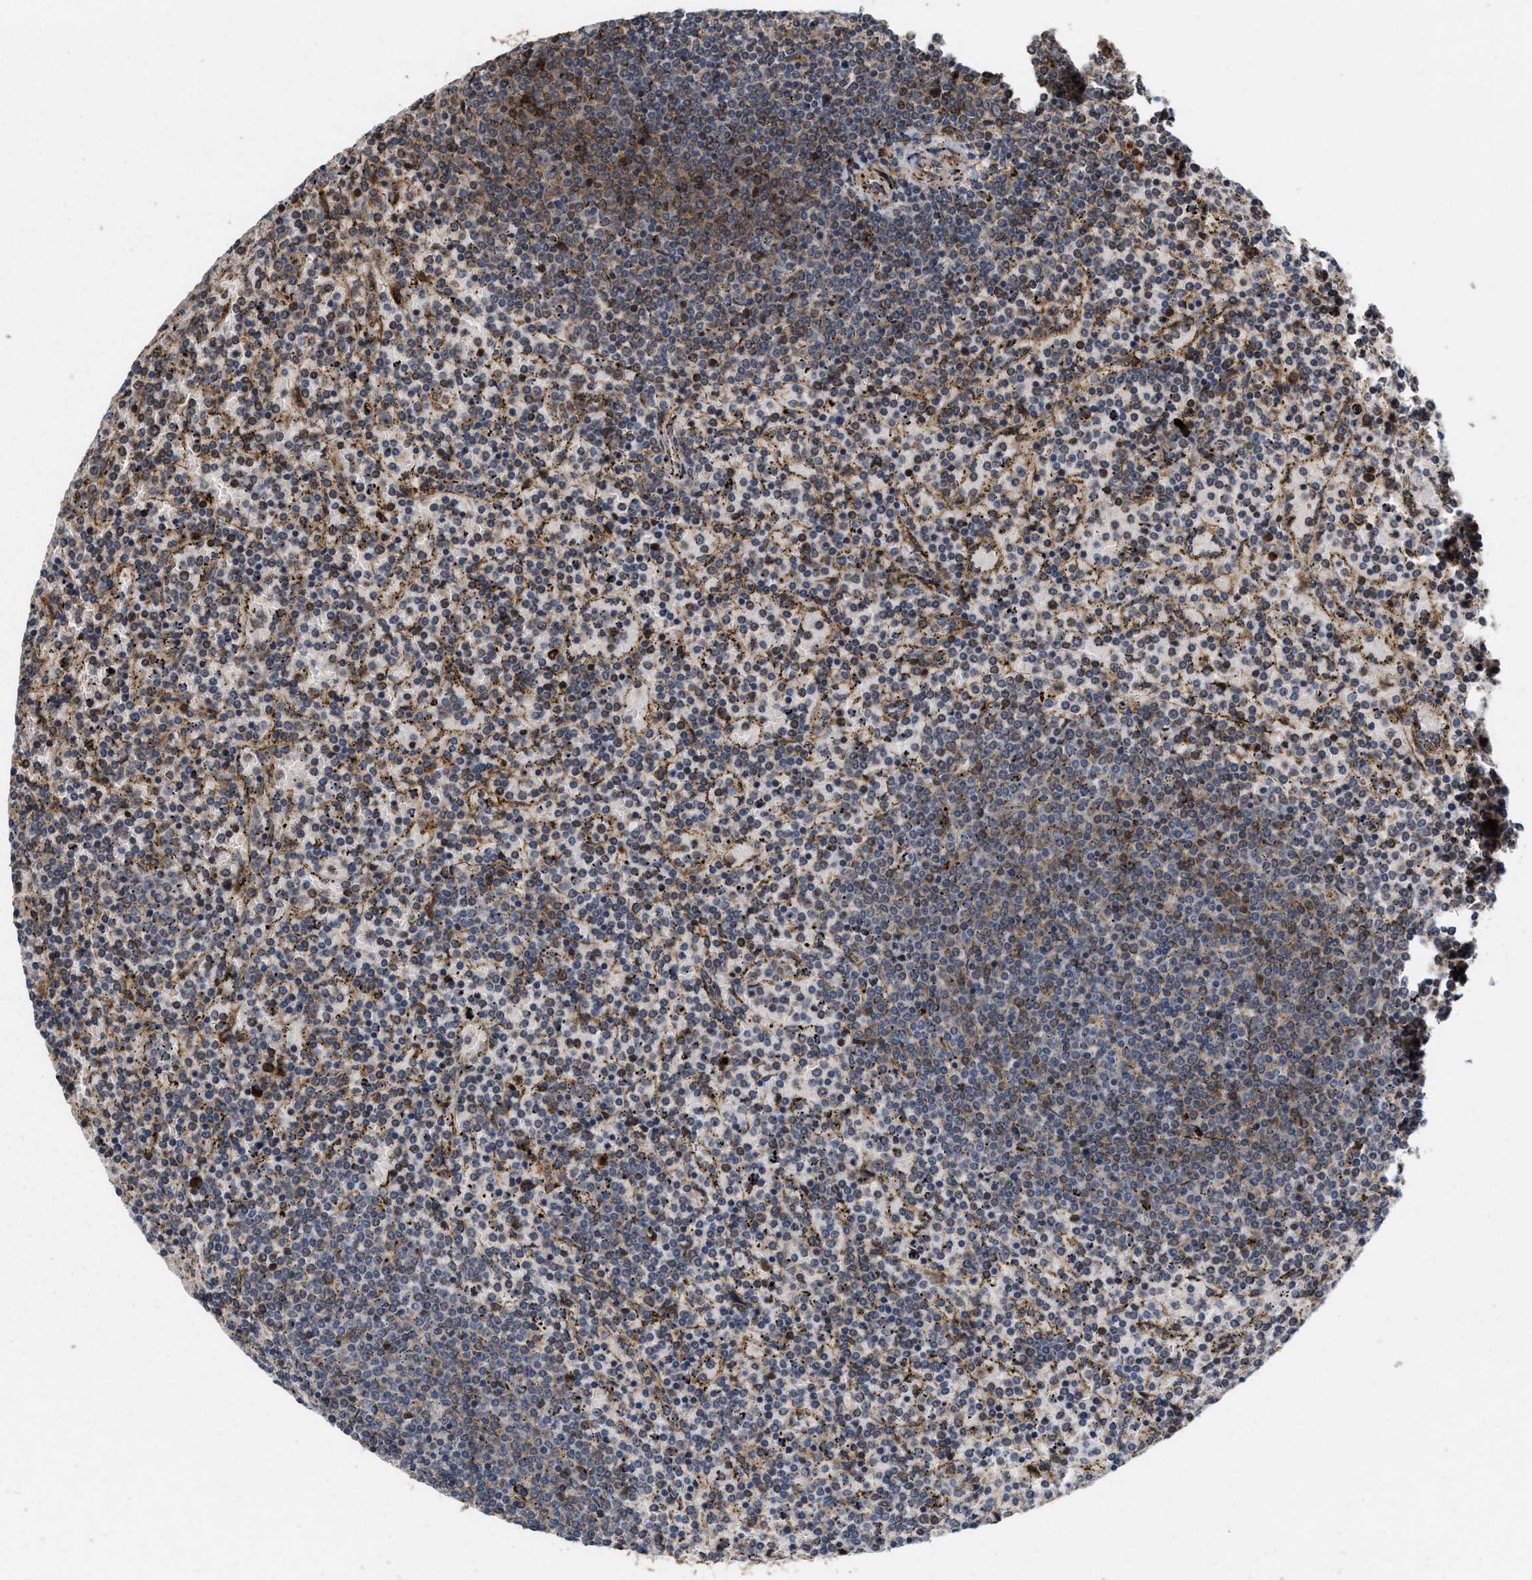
{"staining": {"intensity": "weak", "quantity": "<25%", "location": "cytoplasmic/membranous,nuclear"}, "tissue": "lymphoma", "cell_type": "Tumor cells", "image_type": "cancer", "snomed": [{"axis": "morphology", "description": "Malignant lymphoma, non-Hodgkin's type, Low grade"}, {"axis": "topography", "description": "Spleen"}], "caption": "The histopathology image reveals no significant staining in tumor cells of lymphoma.", "gene": "ELP2", "patient": {"sex": "female", "age": 77}}